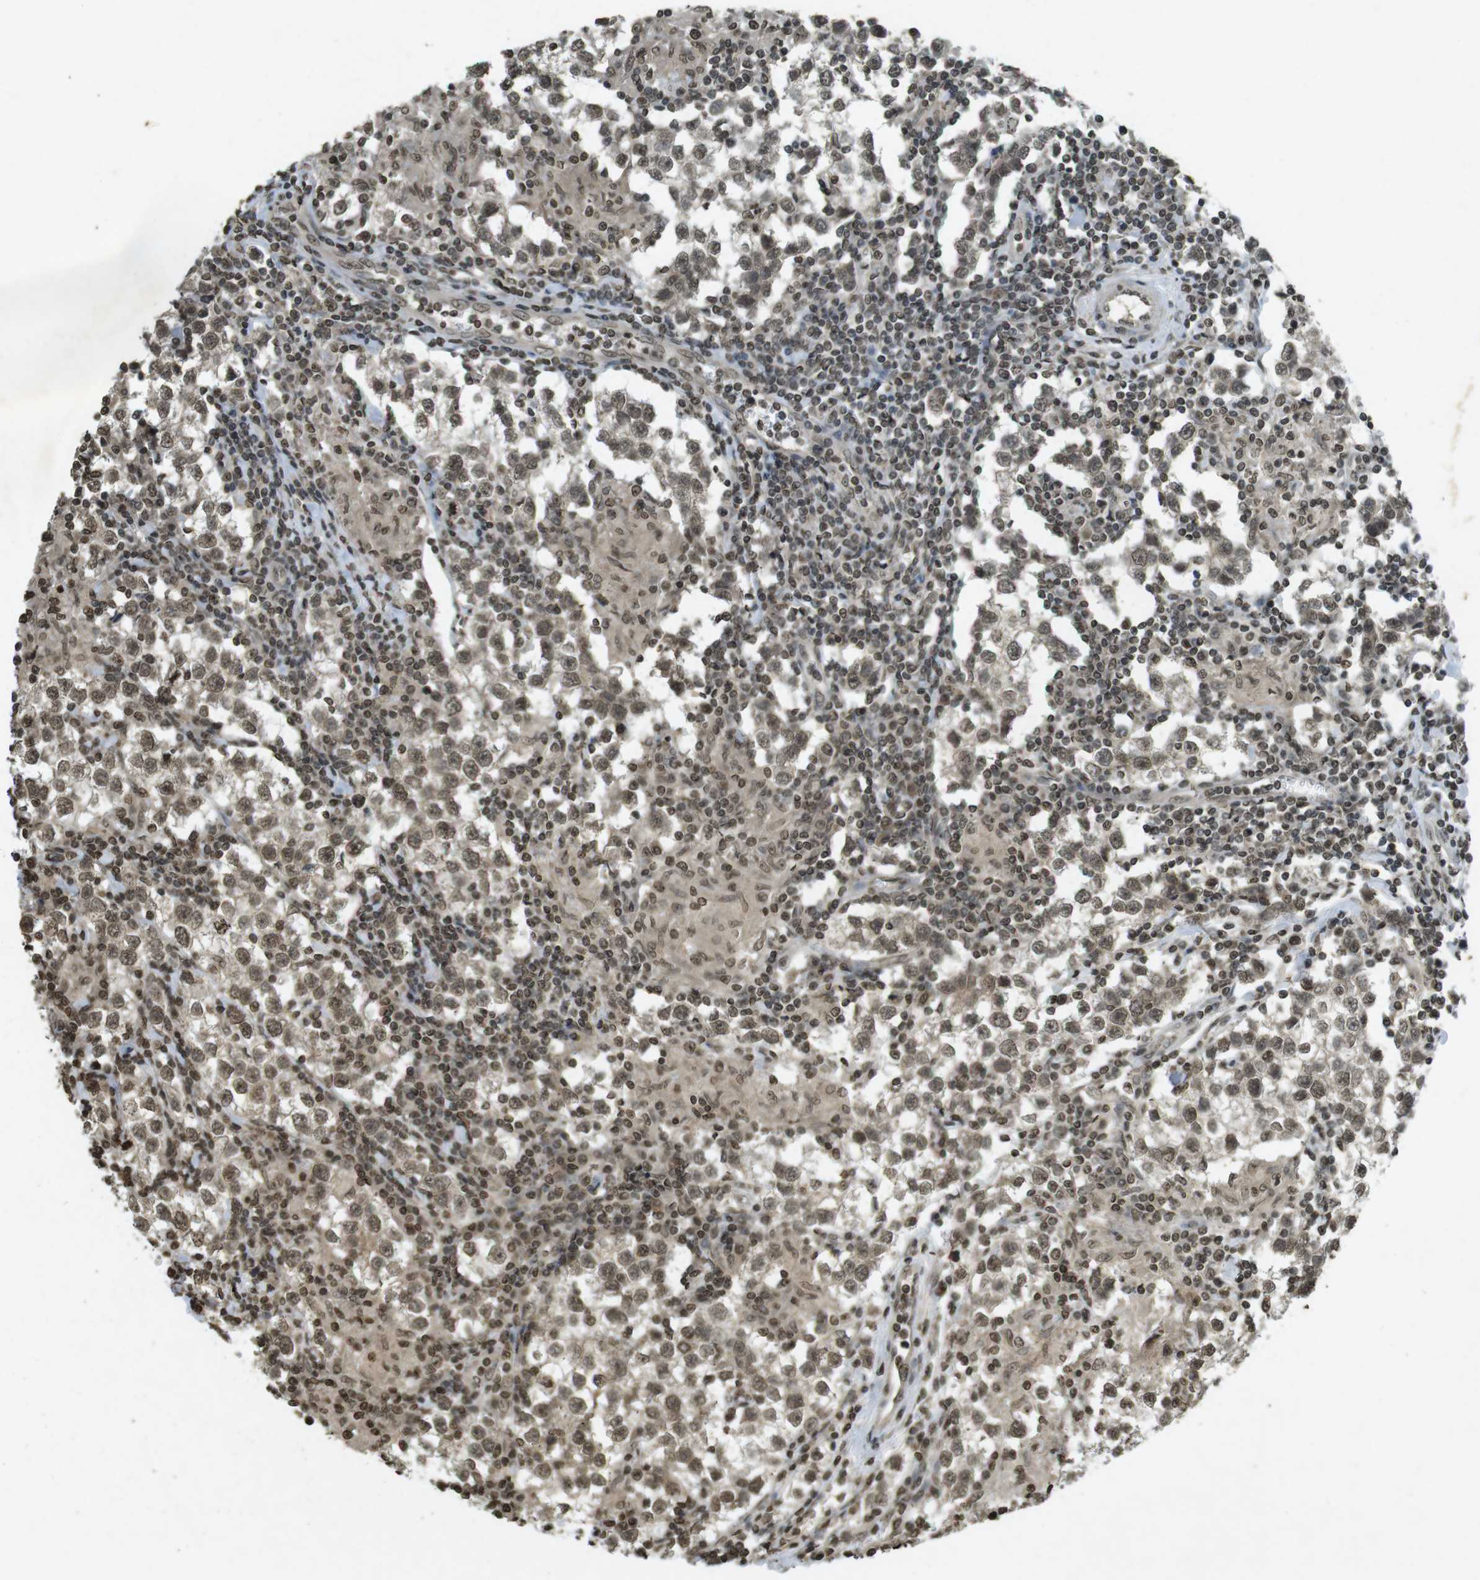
{"staining": {"intensity": "moderate", "quantity": ">75%", "location": "nuclear"}, "tissue": "testis cancer", "cell_type": "Tumor cells", "image_type": "cancer", "snomed": [{"axis": "morphology", "description": "Seminoma, NOS"}, {"axis": "morphology", "description": "Carcinoma, Embryonal, NOS"}, {"axis": "topography", "description": "Testis"}], "caption": "An image of seminoma (testis) stained for a protein shows moderate nuclear brown staining in tumor cells.", "gene": "ORC4", "patient": {"sex": "male", "age": 36}}